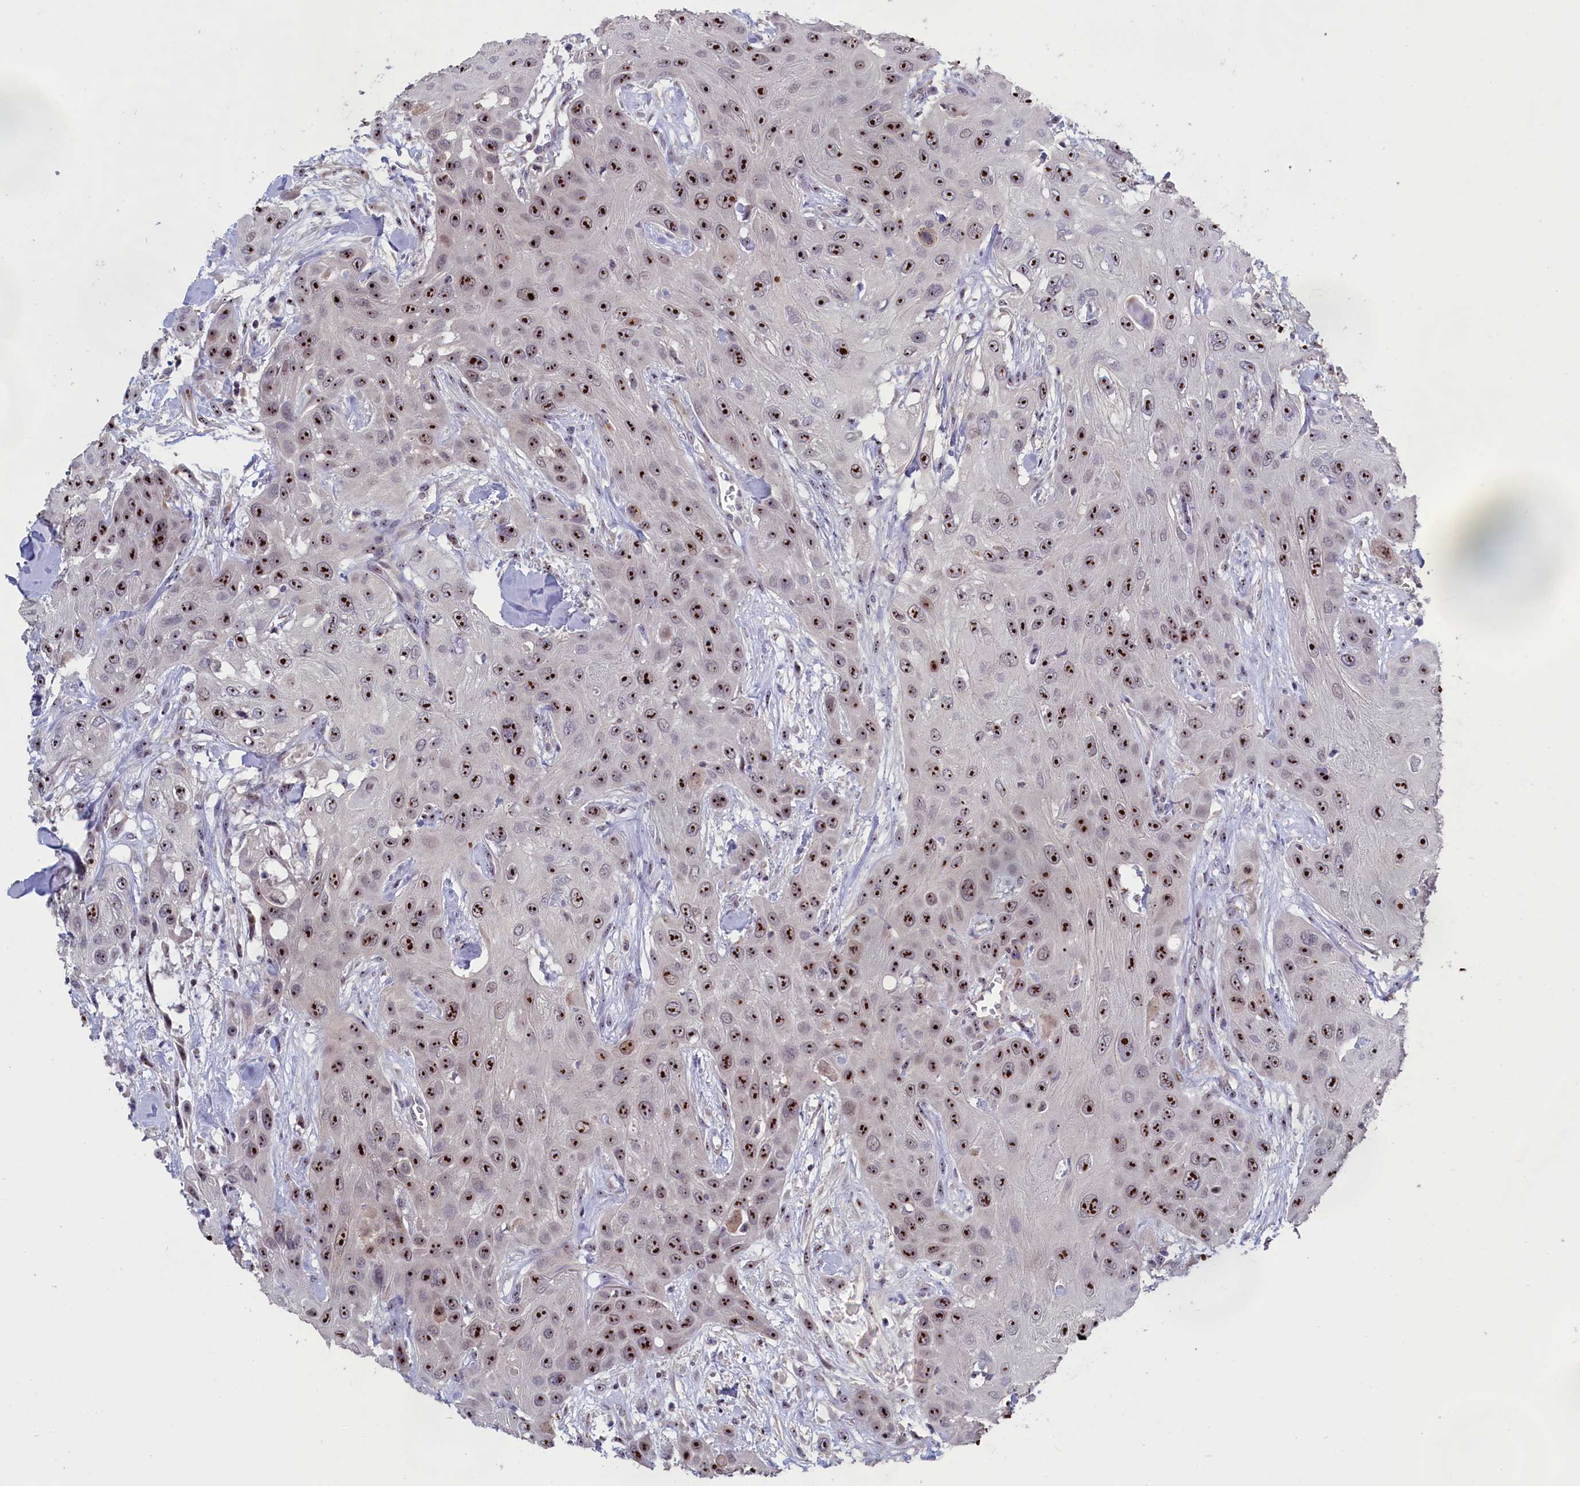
{"staining": {"intensity": "strong", "quantity": ">75%", "location": "nuclear"}, "tissue": "head and neck cancer", "cell_type": "Tumor cells", "image_type": "cancer", "snomed": [{"axis": "morphology", "description": "Squamous cell carcinoma, NOS"}, {"axis": "topography", "description": "Head-Neck"}], "caption": "The photomicrograph displays staining of head and neck cancer (squamous cell carcinoma), revealing strong nuclear protein staining (brown color) within tumor cells. (DAB (3,3'-diaminobenzidine) = brown stain, brightfield microscopy at high magnification).", "gene": "PPAN", "patient": {"sex": "male", "age": 81}}